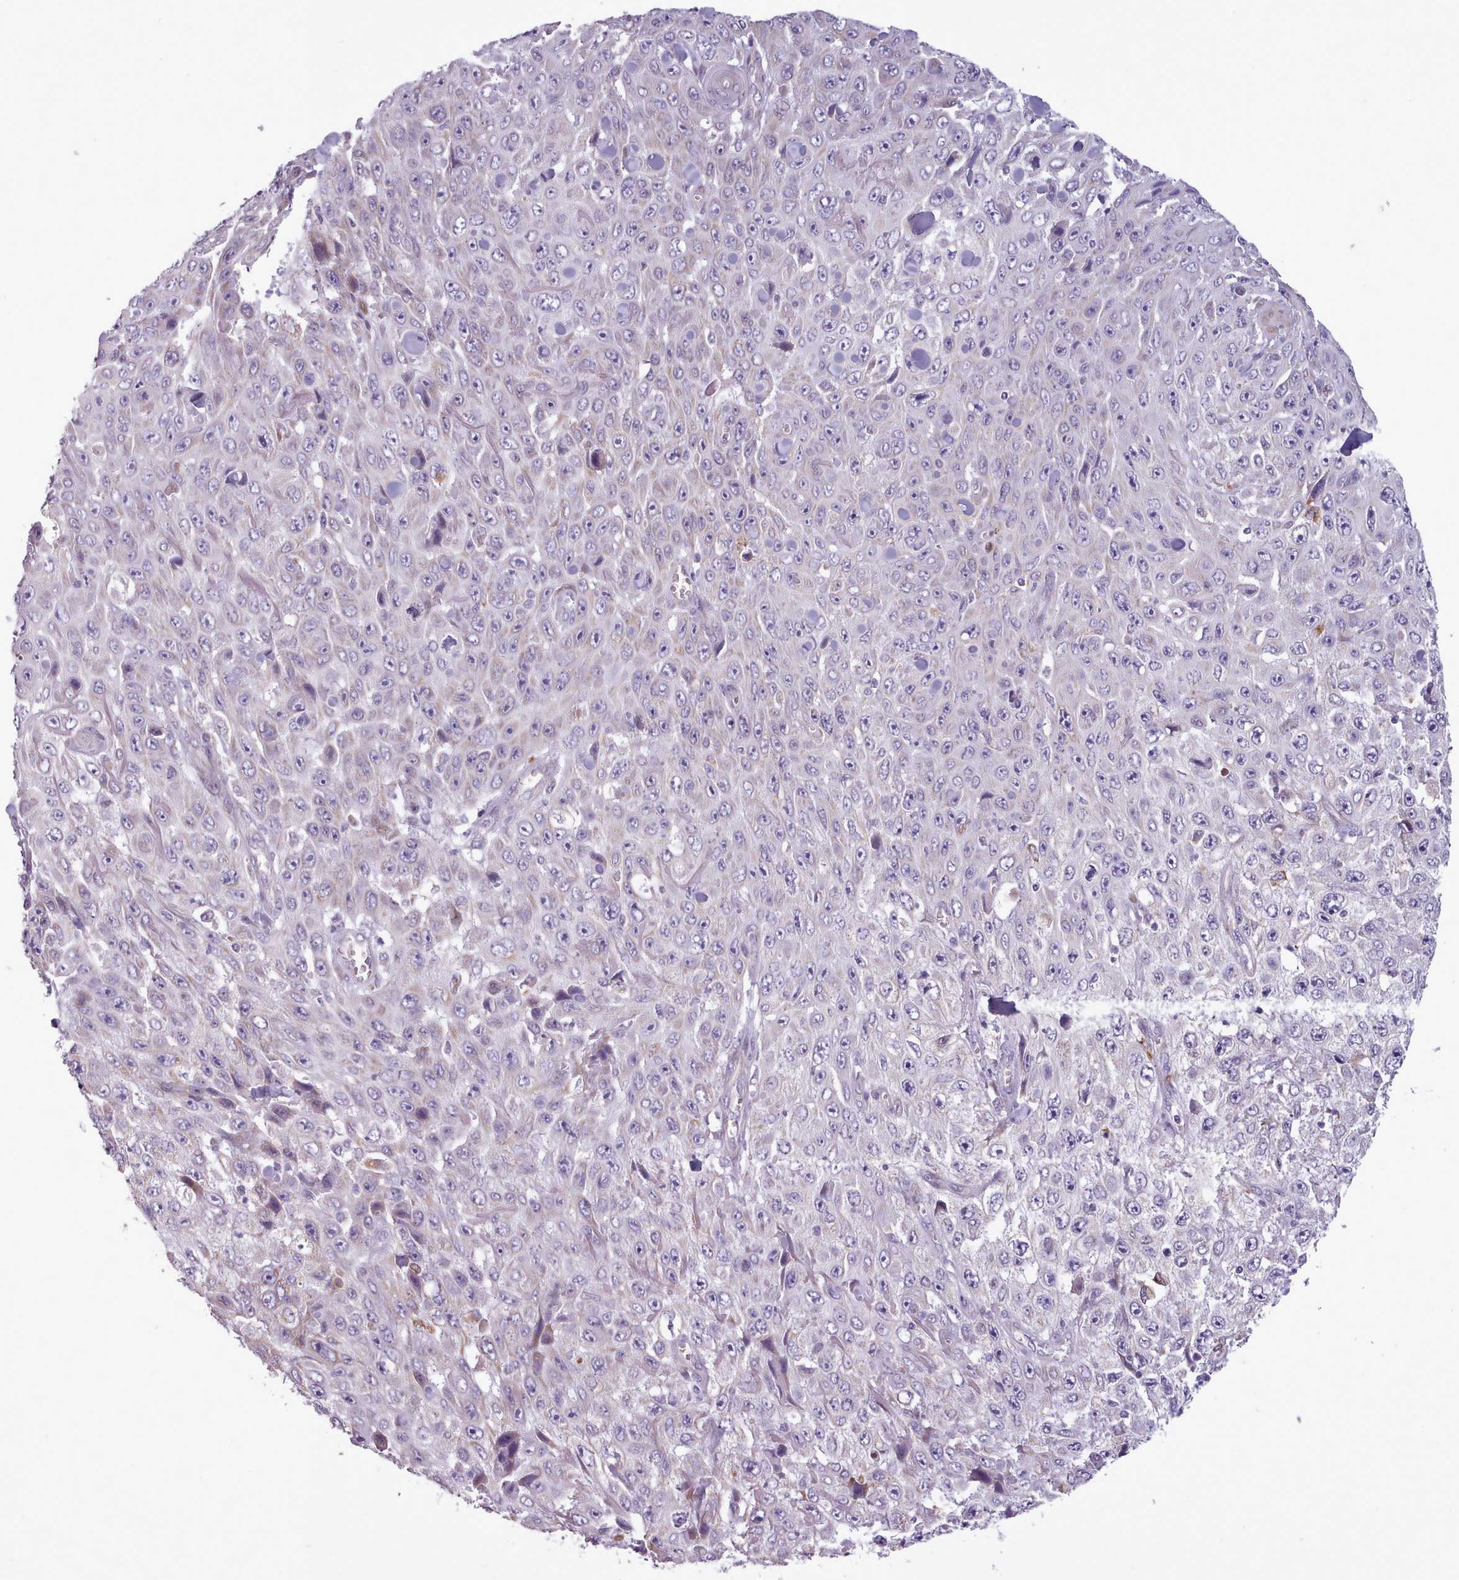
{"staining": {"intensity": "negative", "quantity": "none", "location": "none"}, "tissue": "skin cancer", "cell_type": "Tumor cells", "image_type": "cancer", "snomed": [{"axis": "morphology", "description": "Squamous cell carcinoma, NOS"}, {"axis": "topography", "description": "Skin"}], "caption": "Immunohistochemistry micrograph of neoplastic tissue: human skin cancer (squamous cell carcinoma) stained with DAB (3,3'-diaminobenzidine) displays no significant protein positivity in tumor cells.", "gene": "AVL9", "patient": {"sex": "male", "age": 82}}